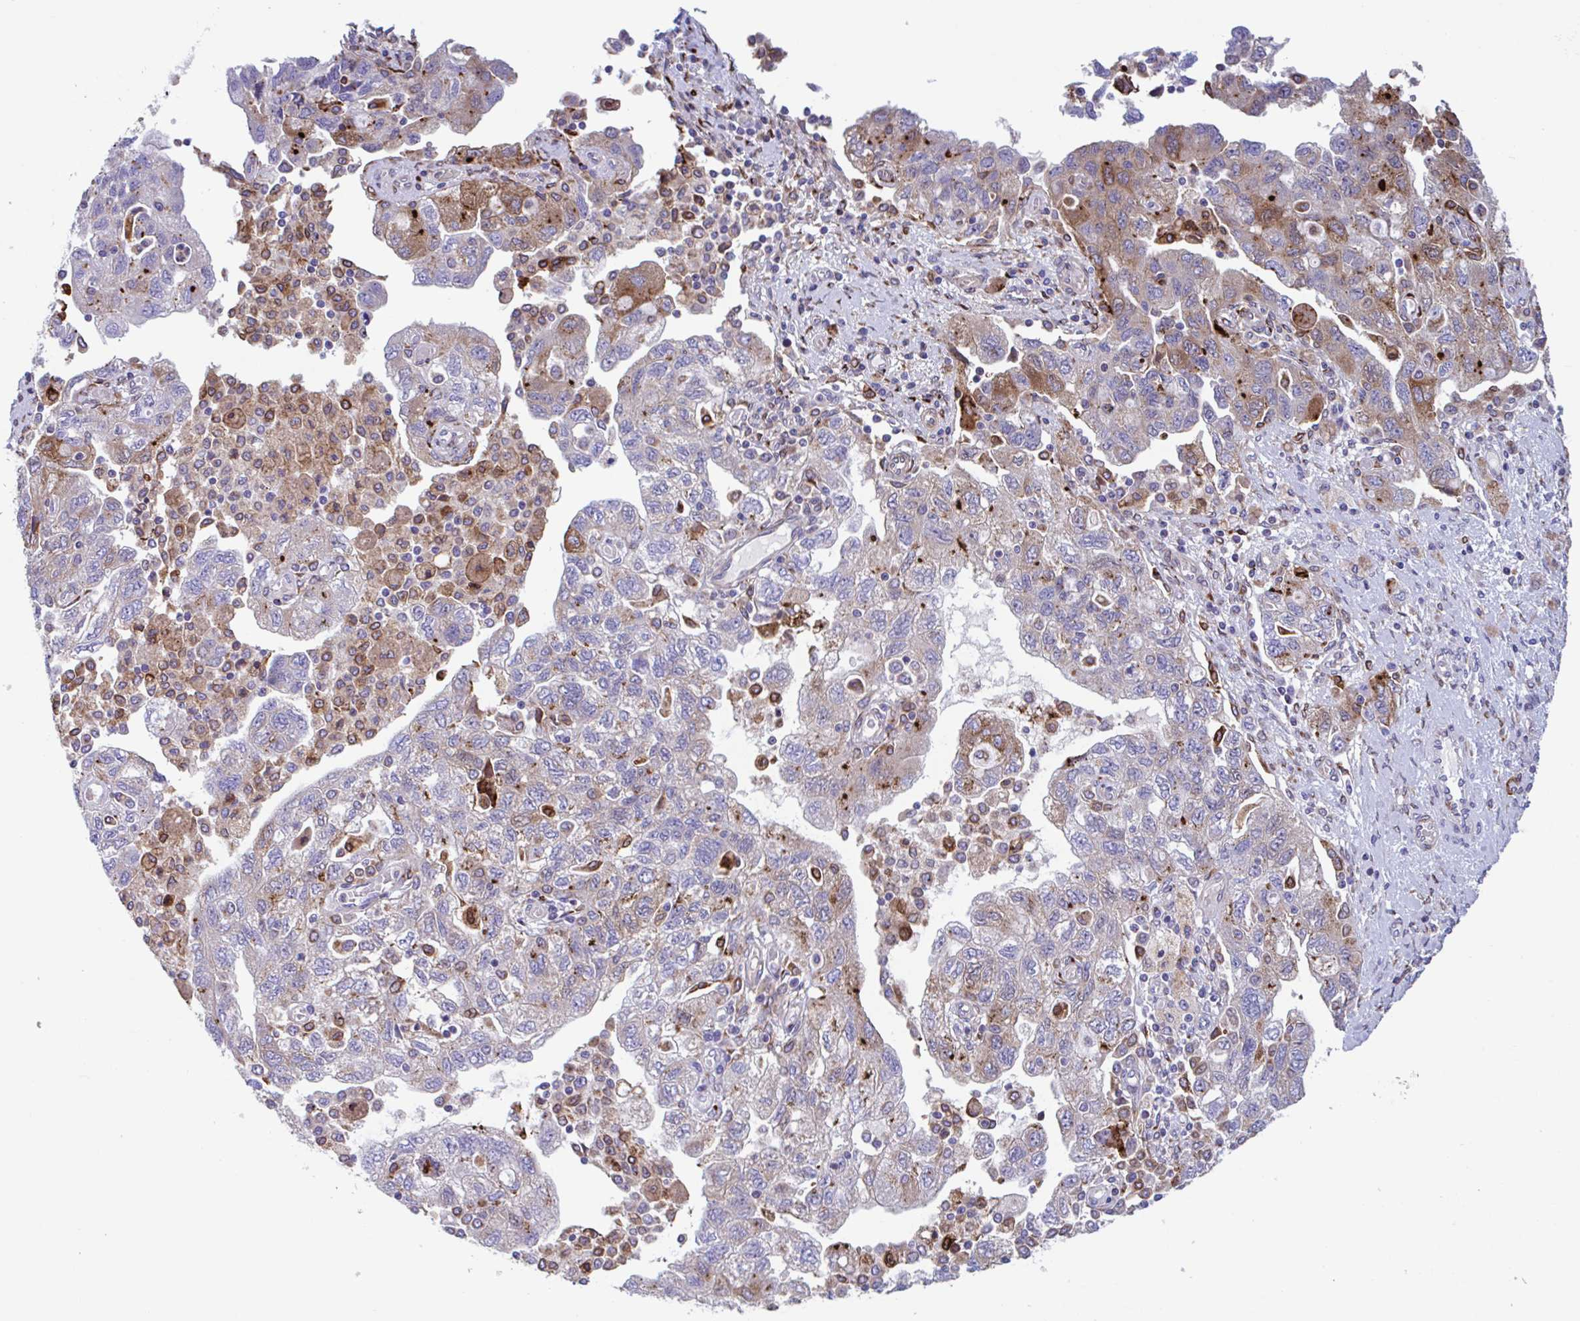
{"staining": {"intensity": "weak", "quantity": "<25%", "location": "cytoplasmic/membranous"}, "tissue": "ovarian cancer", "cell_type": "Tumor cells", "image_type": "cancer", "snomed": [{"axis": "morphology", "description": "Carcinoma, NOS"}, {"axis": "morphology", "description": "Cystadenocarcinoma, serous, NOS"}, {"axis": "topography", "description": "Ovary"}], "caption": "IHC photomicrograph of human ovarian cancer stained for a protein (brown), which displays no positivity in tumor cells.", "gene": "RFK", "patient": {"sex": "female", "age": 69}}